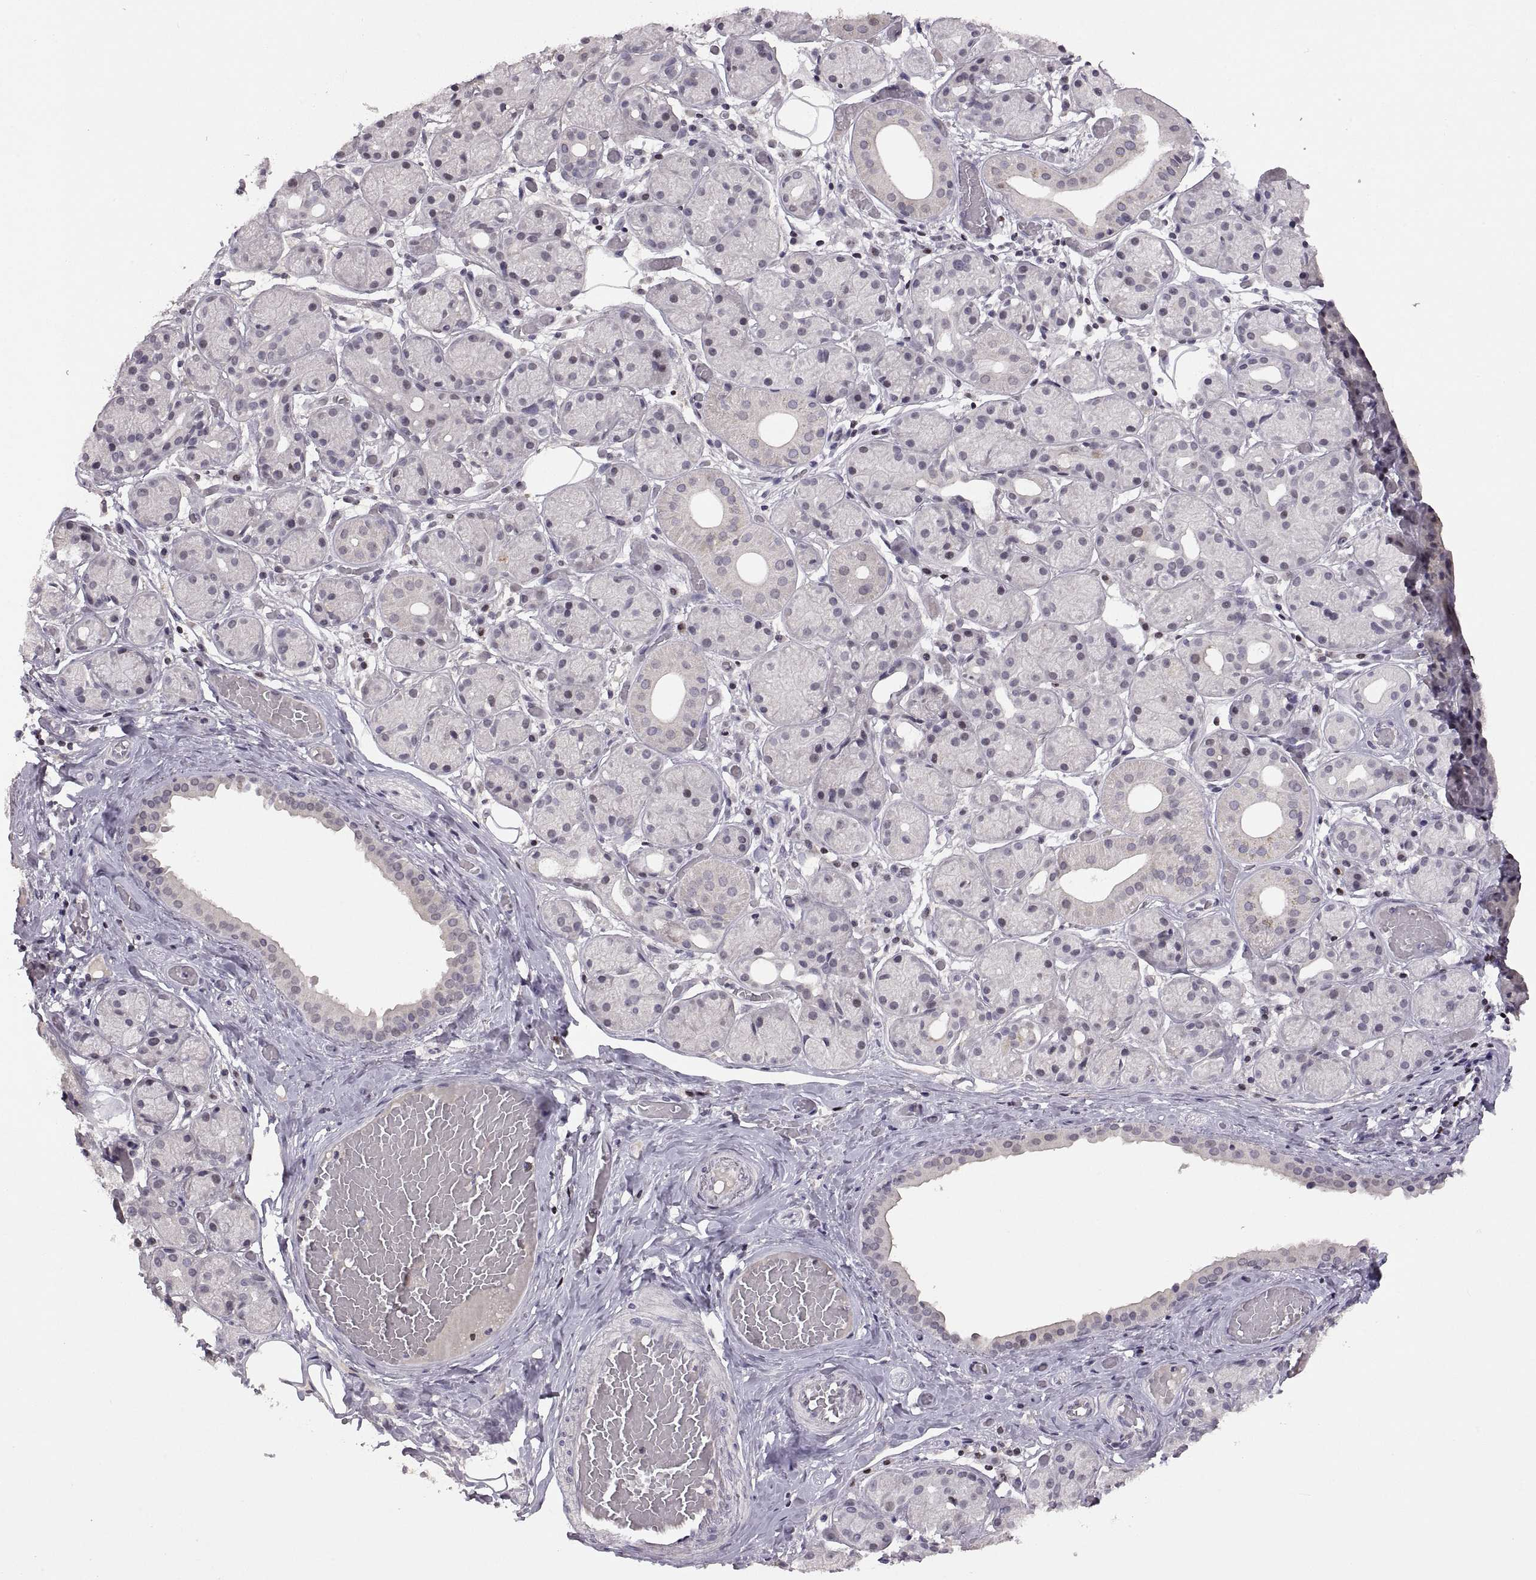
{"staining": {"intensity": "negative", "quantity": "none", "location": "none"}, "tissue": "salivary gland", "cell_type": "Glandular cells", "image_type": "normal", "snomed": [{"axis": "morphology", "description": "Normal tissue, NOS"}, {"axis": "topography", "description": "Salivary gland"}, {"axis": "topography", "description": "Peripheral nerve tissue"}], "caption": "Histopathology image shows no significant protein expression in glandular cells of benign salivary gland.", "gene": "NEK2", "patient": {"sex": "male", "age": 71}}